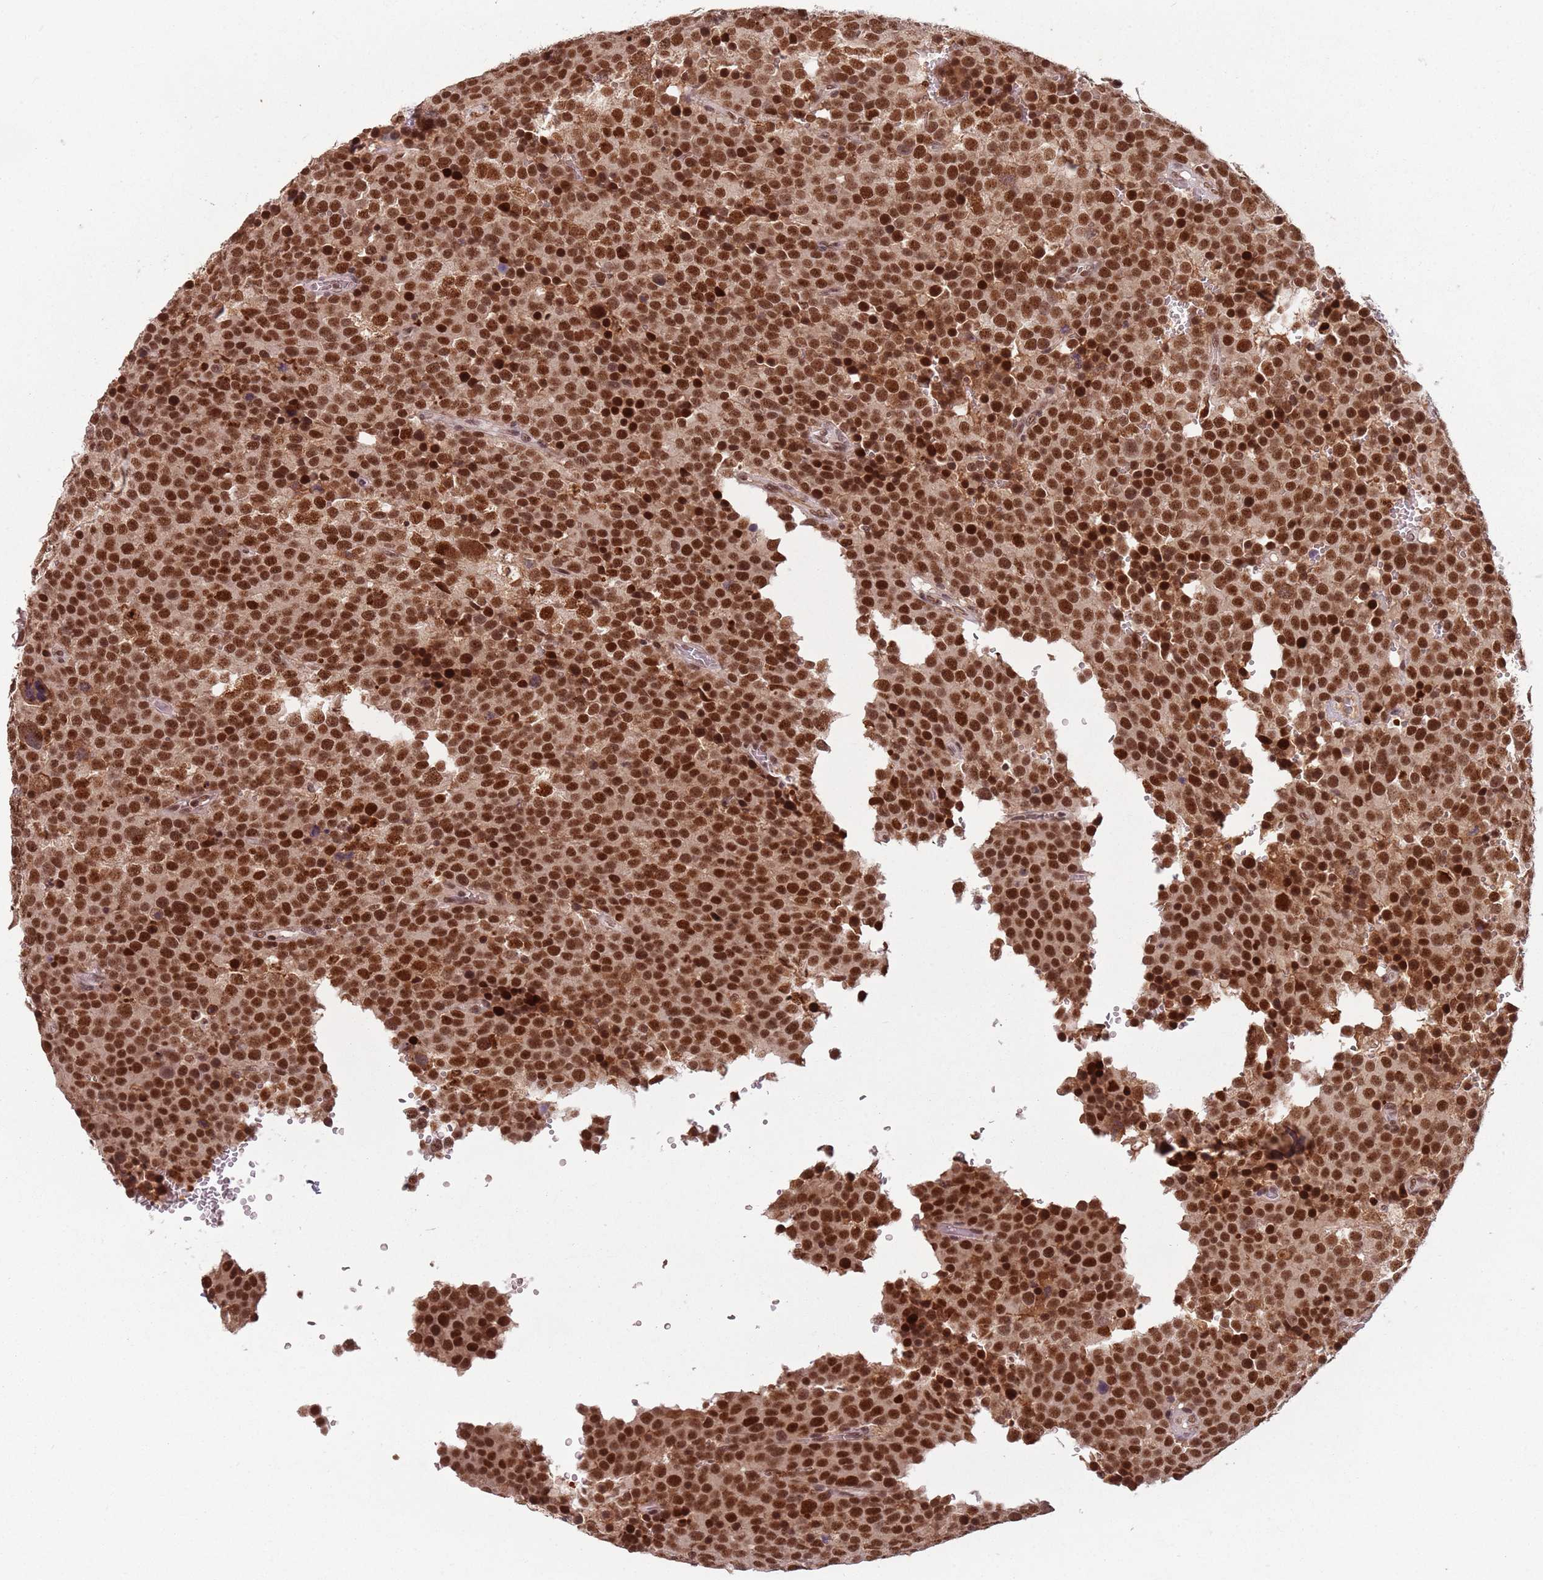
{"staining": {"intensity": "strong", "quantity": ">75%", "location": "nuclear"}, "tissue": "testis cancer", "cell_type": "Tumor cells", "image_type": "cancer", "snomed": [{"axis": "morphology", "description": "Seminoma, NOS"}, {"axis": "topography", "description": "Testis"}], "caption": "Brown immunohistochemical staining in human testis seminoma reveals strong nuclear positivity in approximately >75% of tumor cells.", "gene": "NCBP1", "patient": {"sex": "male", "age": 71}}